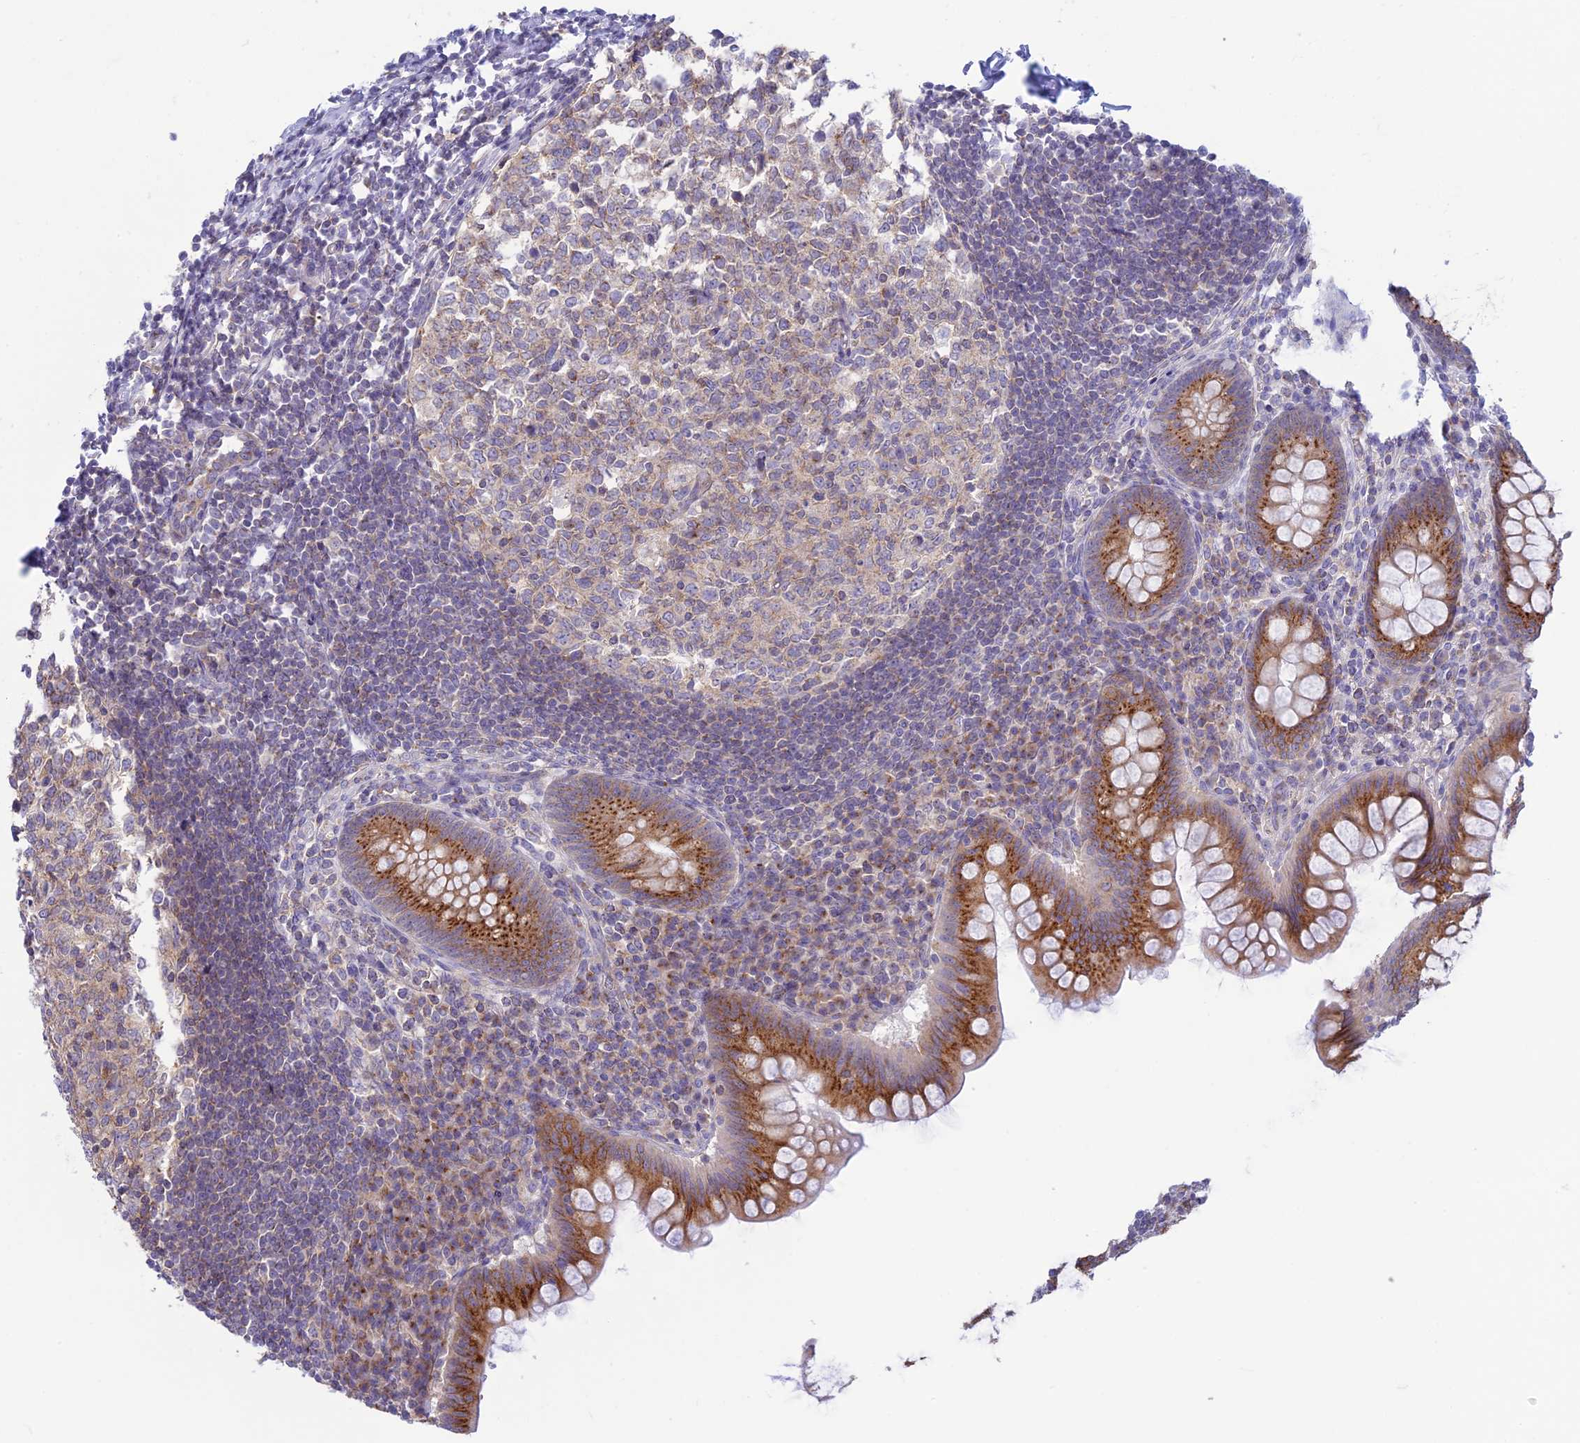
{"staining": {"intensity": "moderate", "quantity": ">75%", "location": "cytoplasmic/membranous"}, "tissue": "appendix", "cell_type": "Glandular cells", "image_type": "normal", "snomed": [{"axis": "morphology", "description": "Normal tissue, NOS"}, {"axis": "topography", "description": "Appendix"}], "caption": "Protein staining of benign appendix displays moderate cytoplasmic/membranous positivity in approximately >75% of glandular cells.", "gene": "CLINT1", "patient": {"sex": "female", "age": 33}}